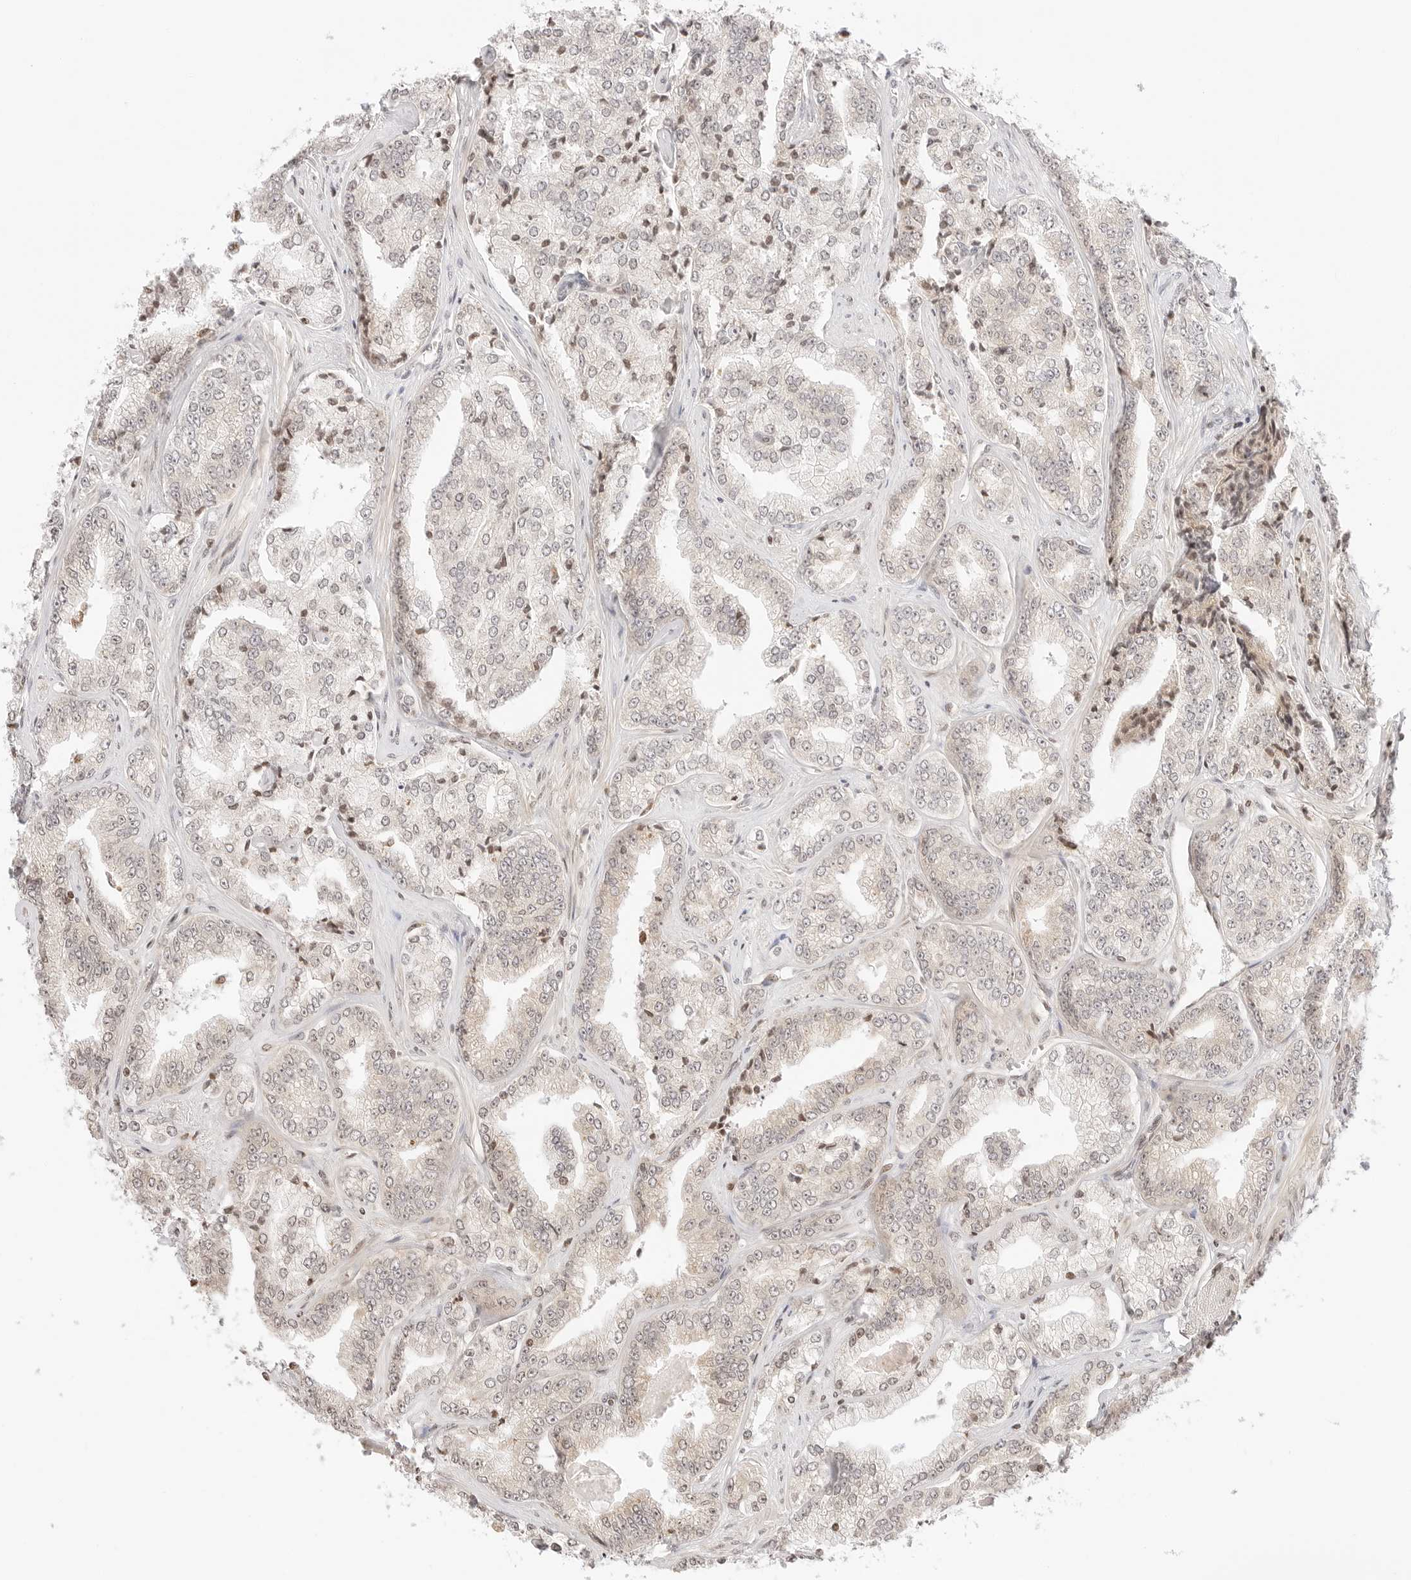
{"staining": {"intensity": "weak", "quantity": "<25%", "location": "cytoplasmic/membranous,nuclear"}, "tissue": "prostate cancer", "cell_type": "Tumor cells", "image_type": "cancer", "snomed": [{"axis": "morphology", "description": "Adenocarcinoma, High grade"}, {"axis": "topography", "description": "Prostate"}], "caption": "Tumor cells are negative for protein expression in human adenocarcinoma (high-grade) (prostate).", "gene": "RPS6KL1", "patient": {"sex": "male", "age": 71}}